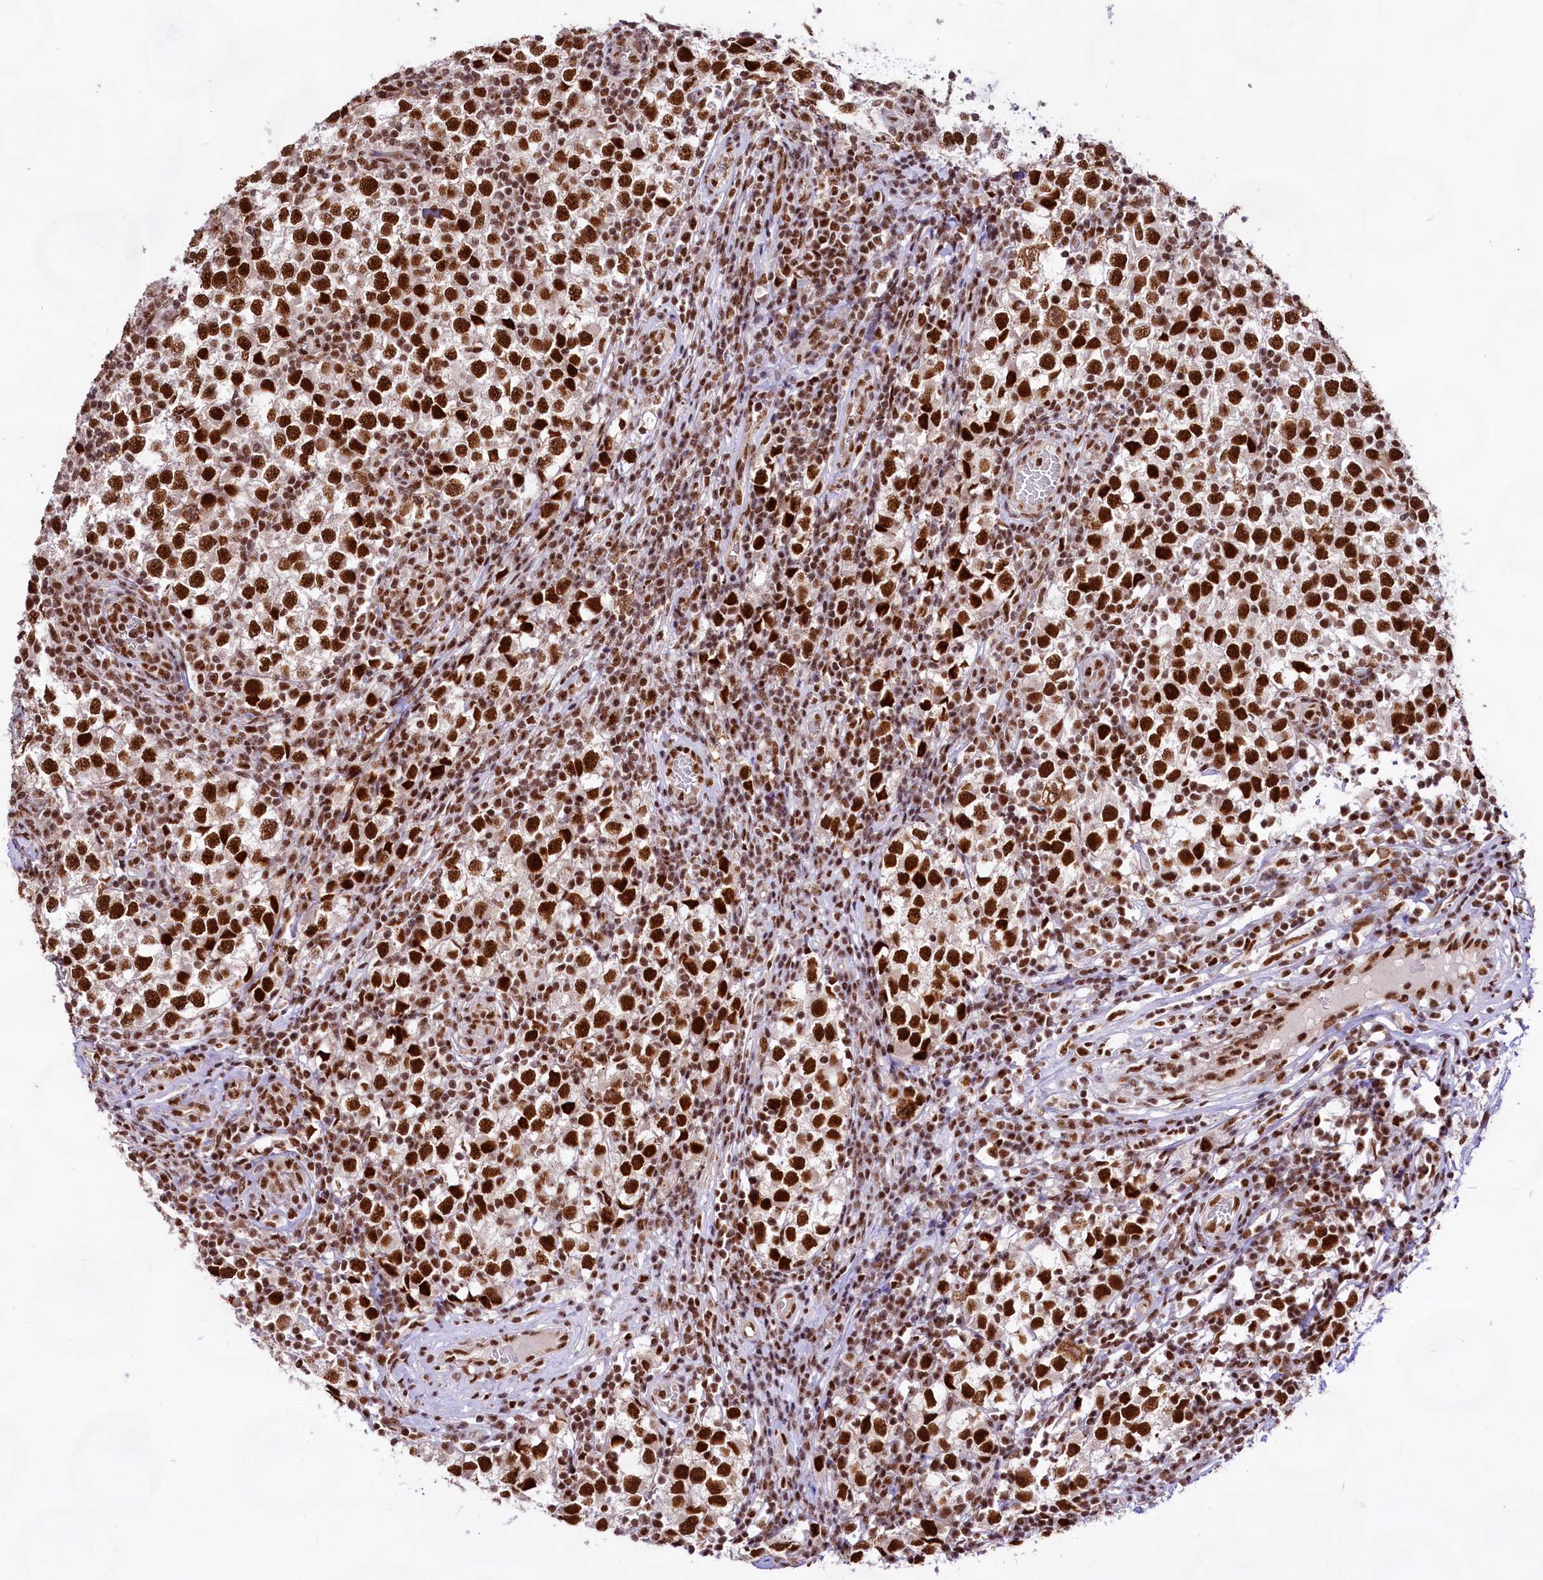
{"staining": {"intensity": "strong", "quantity": ">75%", "location": "nuclear"}, "tissue": "testis cancer", "cell_type": "Tumor cells", "image_type": "cancer", "snomed": [{"axis": "morphology", "description": "Seminoma, NOS"}, {"axis": "topography", "description": "Testis"}], "caption": "A micrograph showing strong nuclear positivity in approximately >75% of tumor cells in testis cancer (seminoma), as visualized by brown immunohistochemical staining.", "gene": "HIRA", "patient": {"sex": "male", "age": 65}}